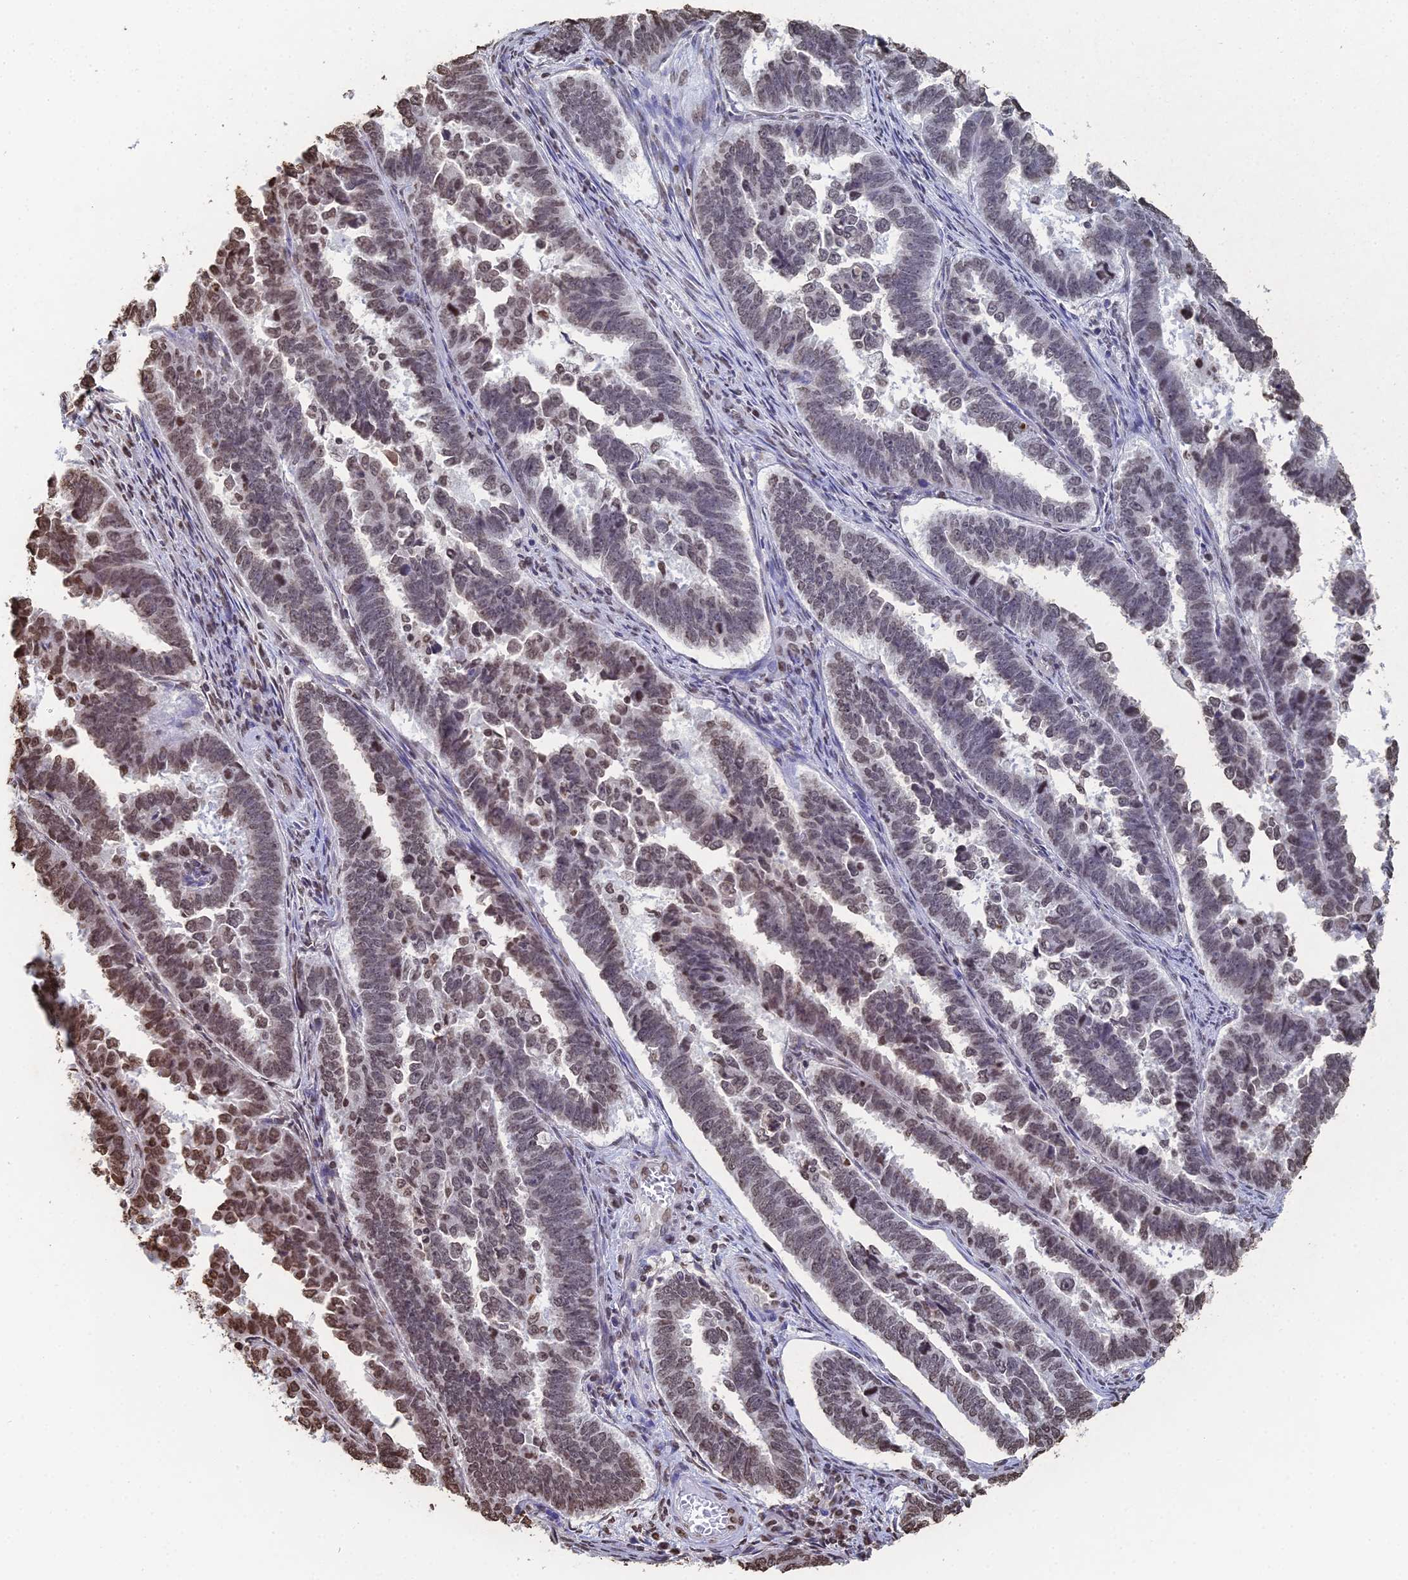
{"staining": {"intensity": "moderate", "quantity": "<25%", "location": "nuclear"}, "tissue": "endometrial cancer", "cell_type": "Tumor cells", "image_type": "cancer", "snomed": [{"axis": "morphology", "description": "Adenocarcinoma, NOS"}, {"axis": "topography", "description": "Endometrium"}], "caption": "DAB (3,3'-diaminobenzidine) immunohistochemical staining of endometrial cancer exhibits moderate nuclear protein positivity in approximately <25% of tumor cells.", "gene": "GBP3", "patient": {"sex": "female", "age": 75}}